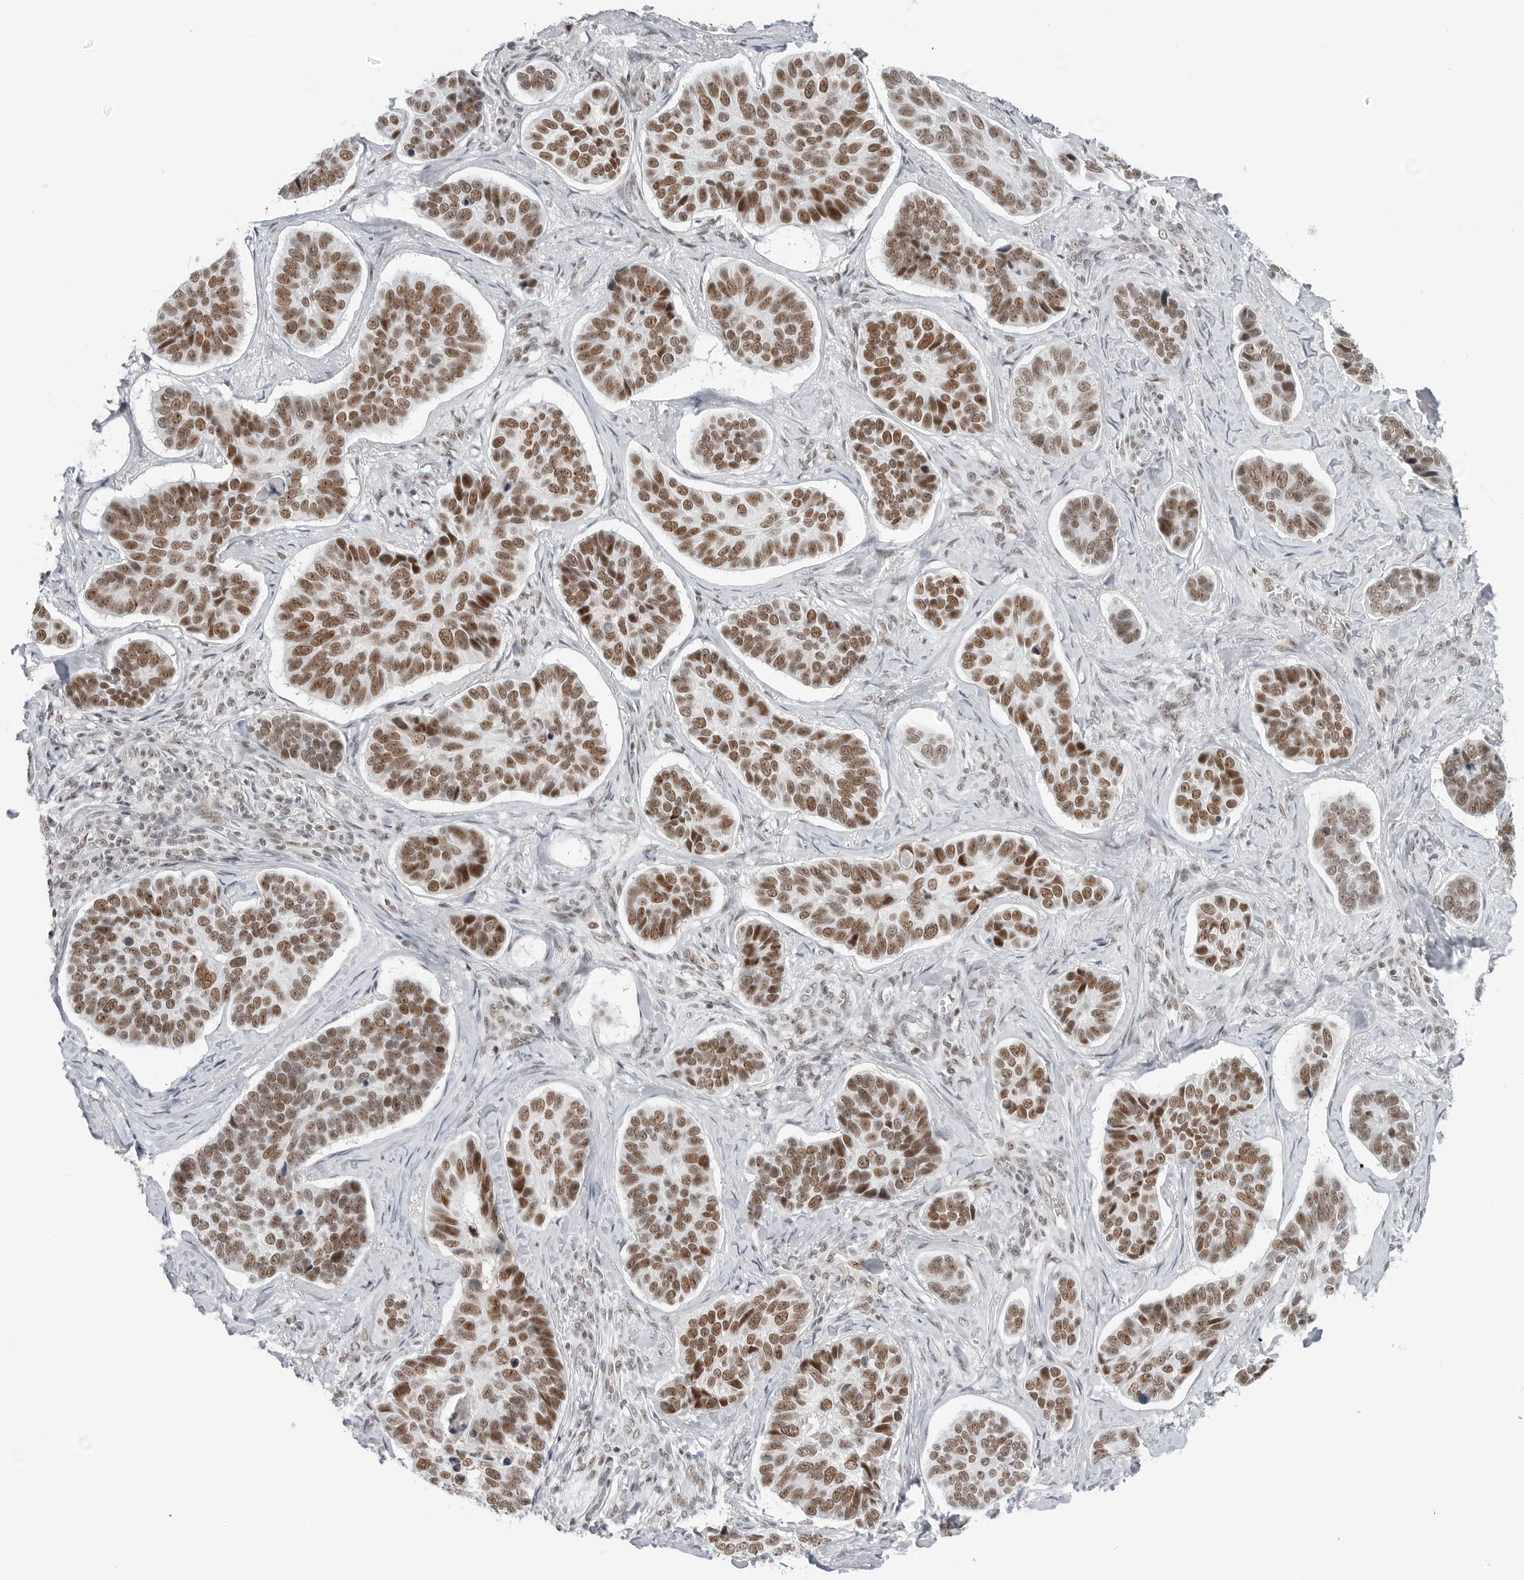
{"staining": {"intensity": "moderate", "quantity": ">75%", "location": "nuclear"}, "tissue": "skin cancer", "cell_type": "Tumor cells", "image_type": "cancer", "snomed": [{"axis": "morphology", "description": "Basal cell carcinoma"}, {"axis": "topography", "description": "Skin"}], "caption": "Skin basal cell carcinoma stained with a protein marker exhibits moderate staining in tumor cells.", "gene": "WRAP53", "patient": {"sex": "male", "age": 62}}